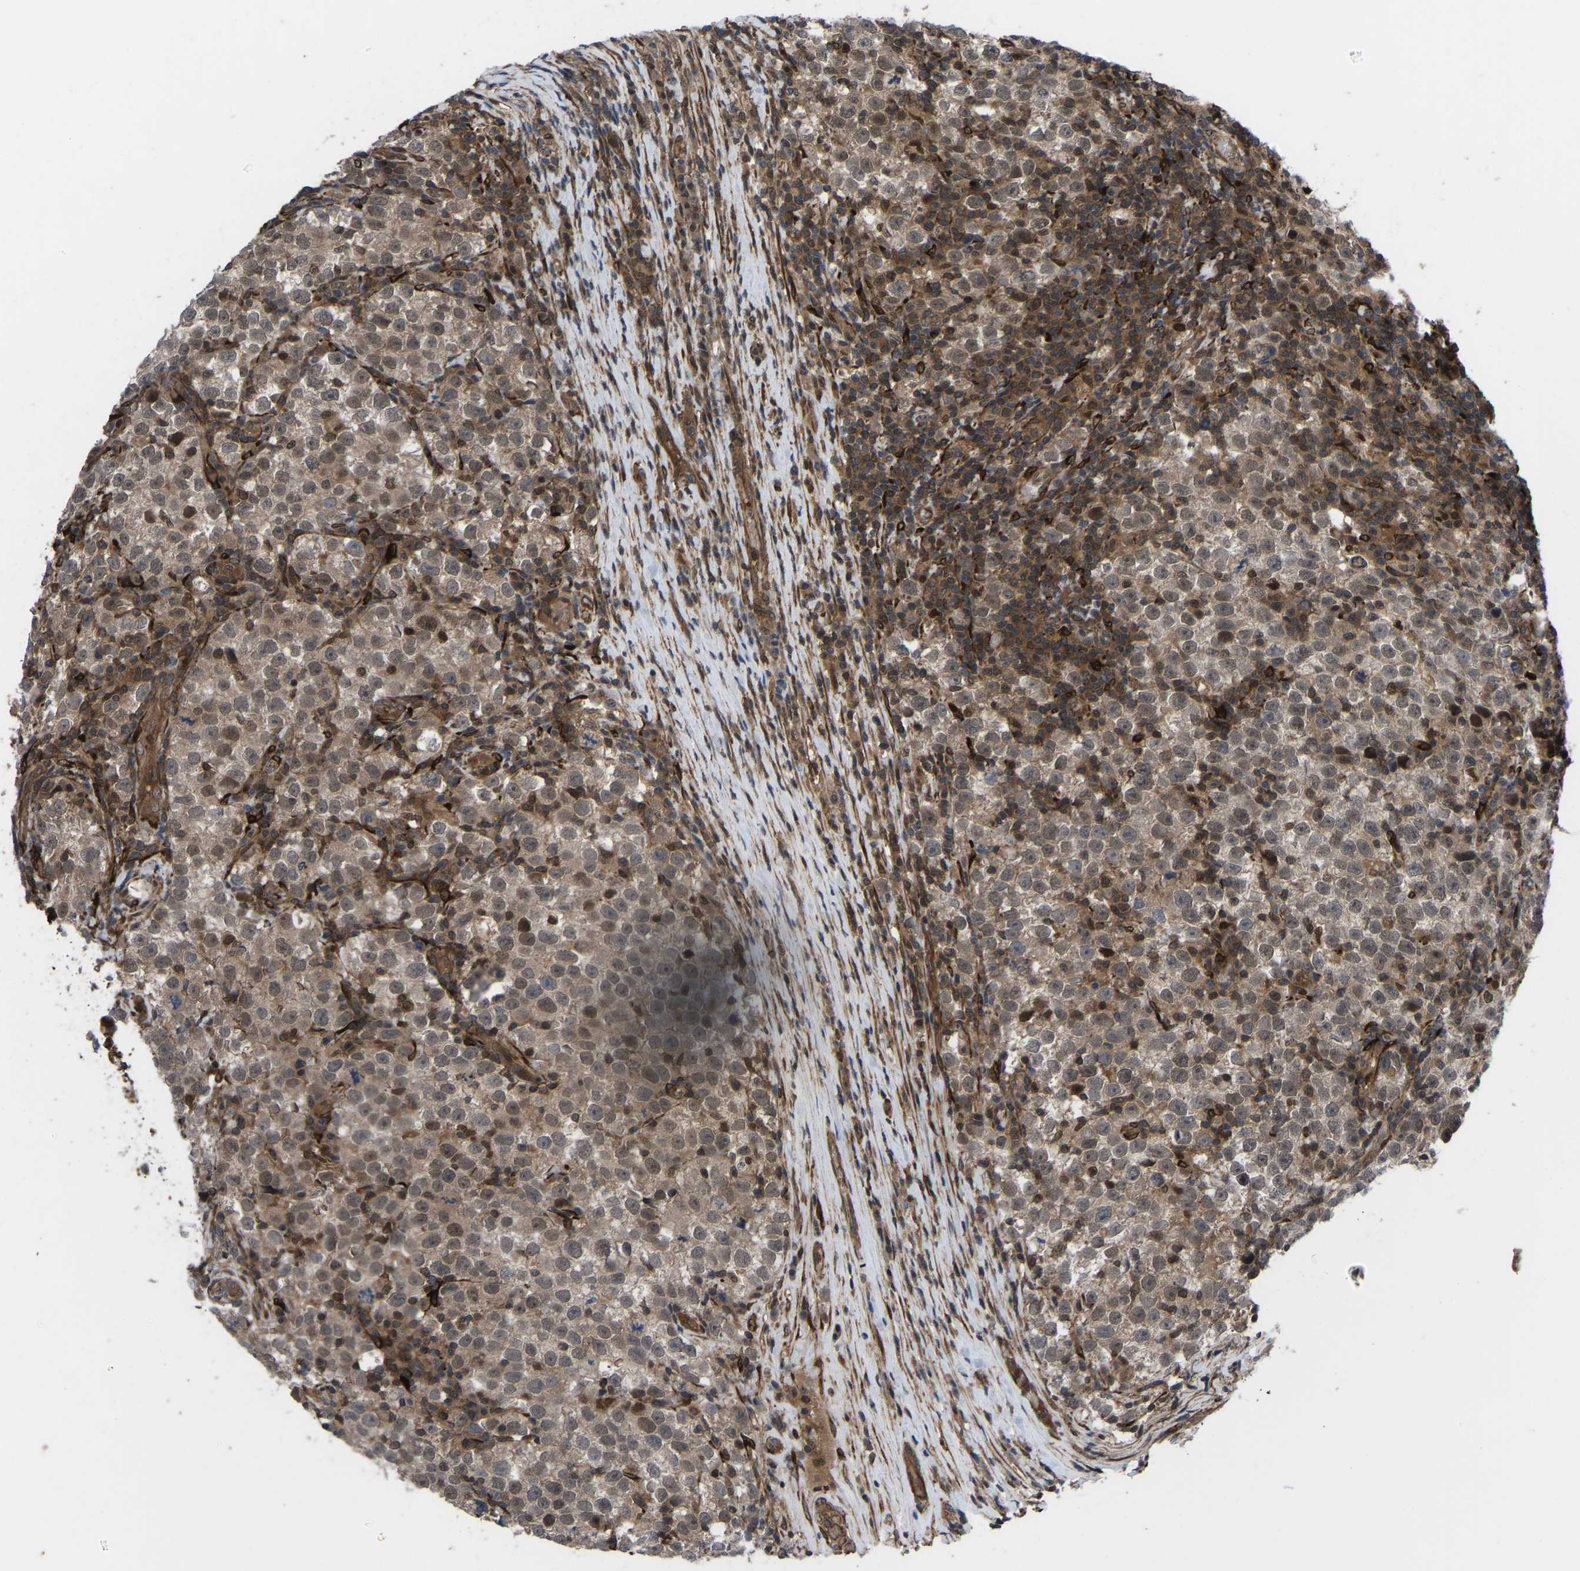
{"staining": {"intensity": "weak", "quantity": ">75%", "location": "cytoplasmic/membranous,nuclear"}, "tissue": "testis cancer", "cell_type": "Tumor cells", "image_type": "cancer", "snomed": [{"axis": "morphology", "description": "Normal tissue, NOS"}, {"axis": "morphology", "description": "Seminoma, NOS"}, {"axis": "topography", "description": "Testis"}], "caption": "The micrograph shows a brown stain indicating the presence of a protein in the cytoplasmic/membranous and nuclear of tumor cells in testis seminoma.", "gene": "CYP7B1", "patient": {"sex": "male", "age": 43}}